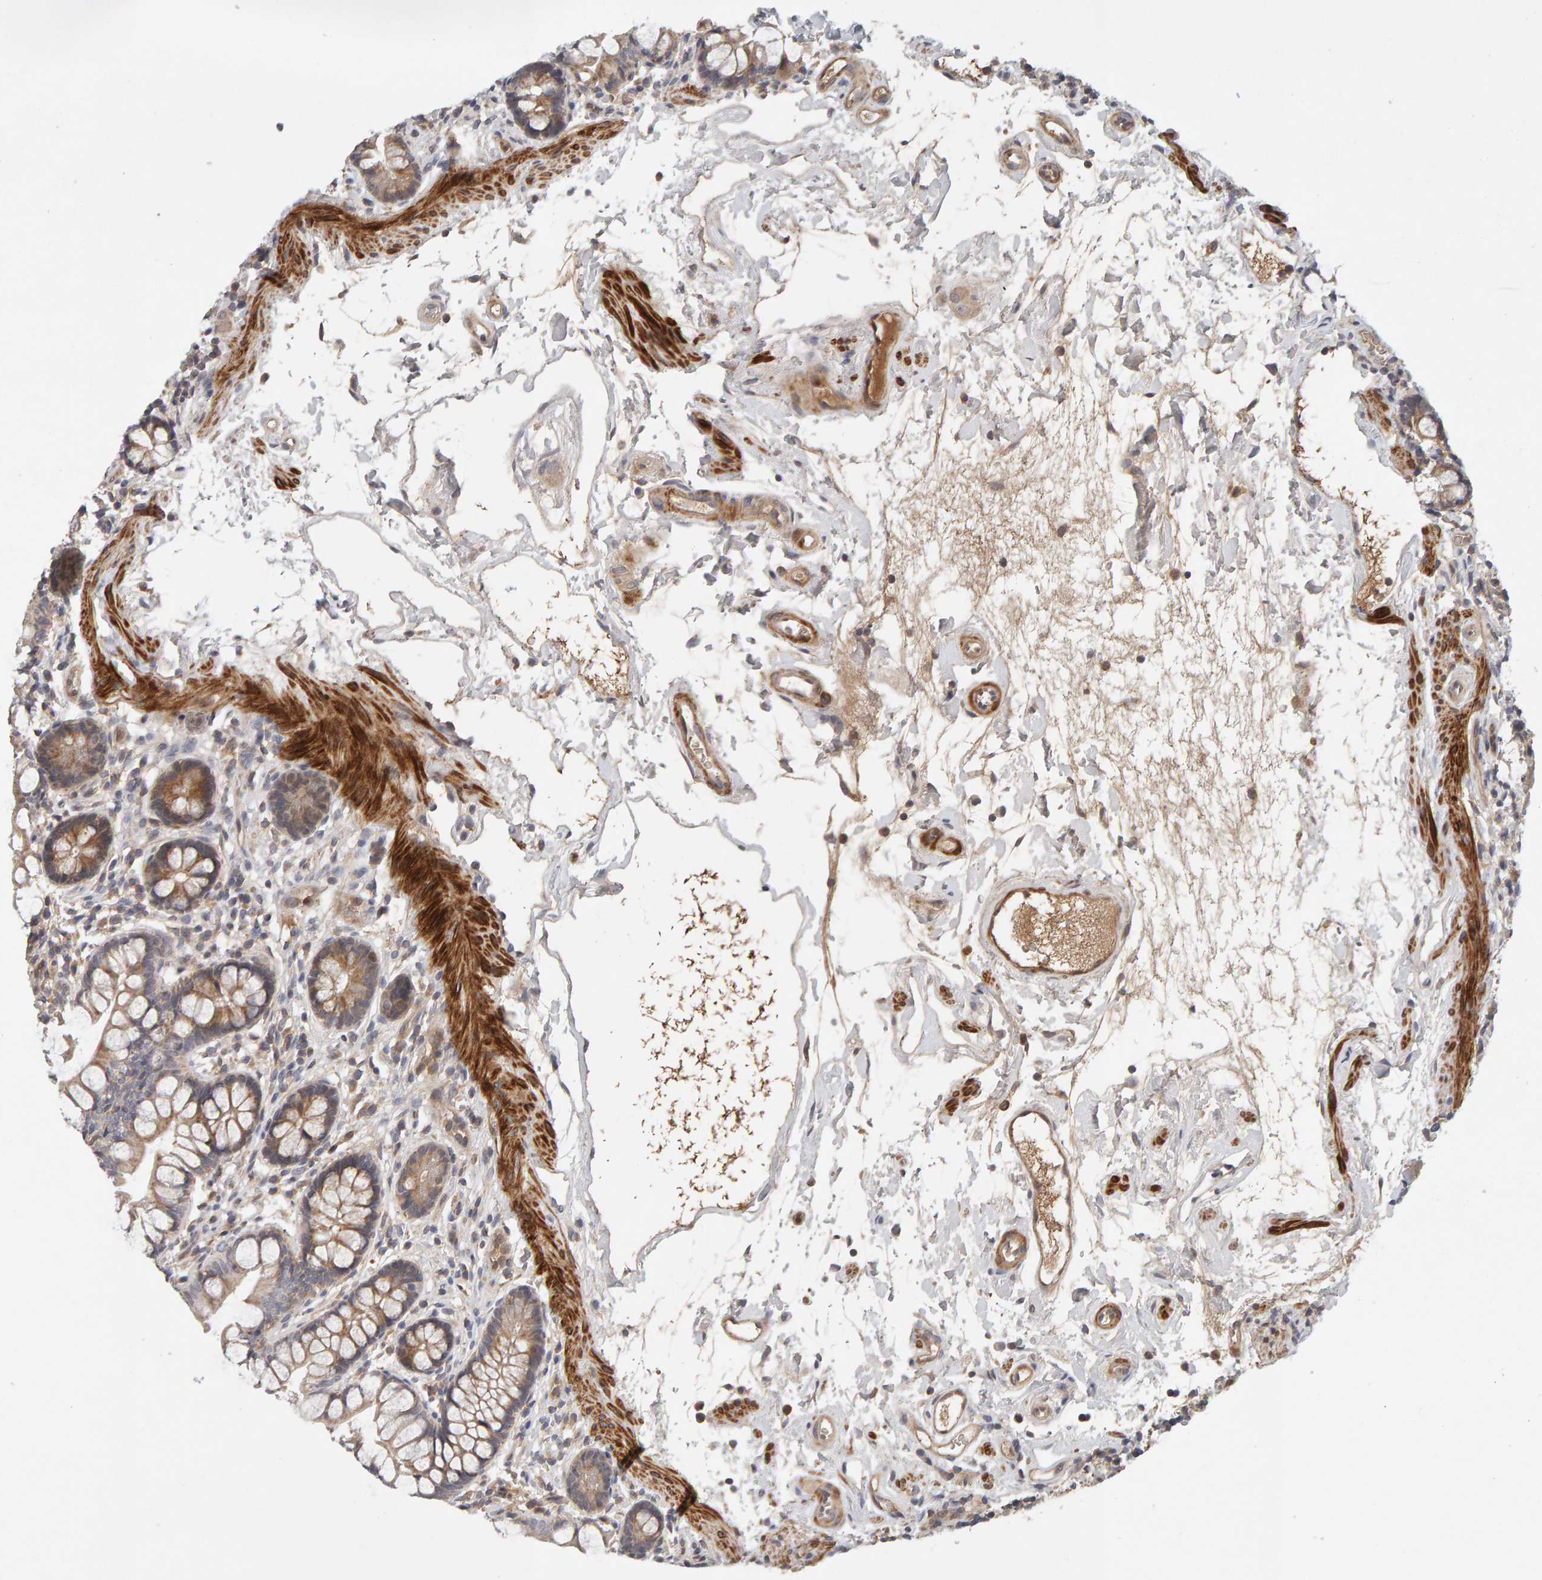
{"staining": {"intensity": "weak", "quantity": ">75%", "location": "cytoplasmic/membranous"}, "tissue": "small intestine", "cell_type": "Glandular cells", "image_type": "normal", "snomed": [{"axis": "morphology", "description": "Normal tissue, NOS"}, {"axis": "topography", "description": "Small intestine"}], "caption": "Immunohistochemistry image of normal small intestine: small intestine stained using immunohistochemistry (IHC) displays low levels of weak protein expression localized specifically in the cytoplasmic/membranous of glandular cells, appearing as a cytoplasmic/membranous brown color.", "gene": "NUDCD1", "patient": {"sex": "female", "age": 84}}